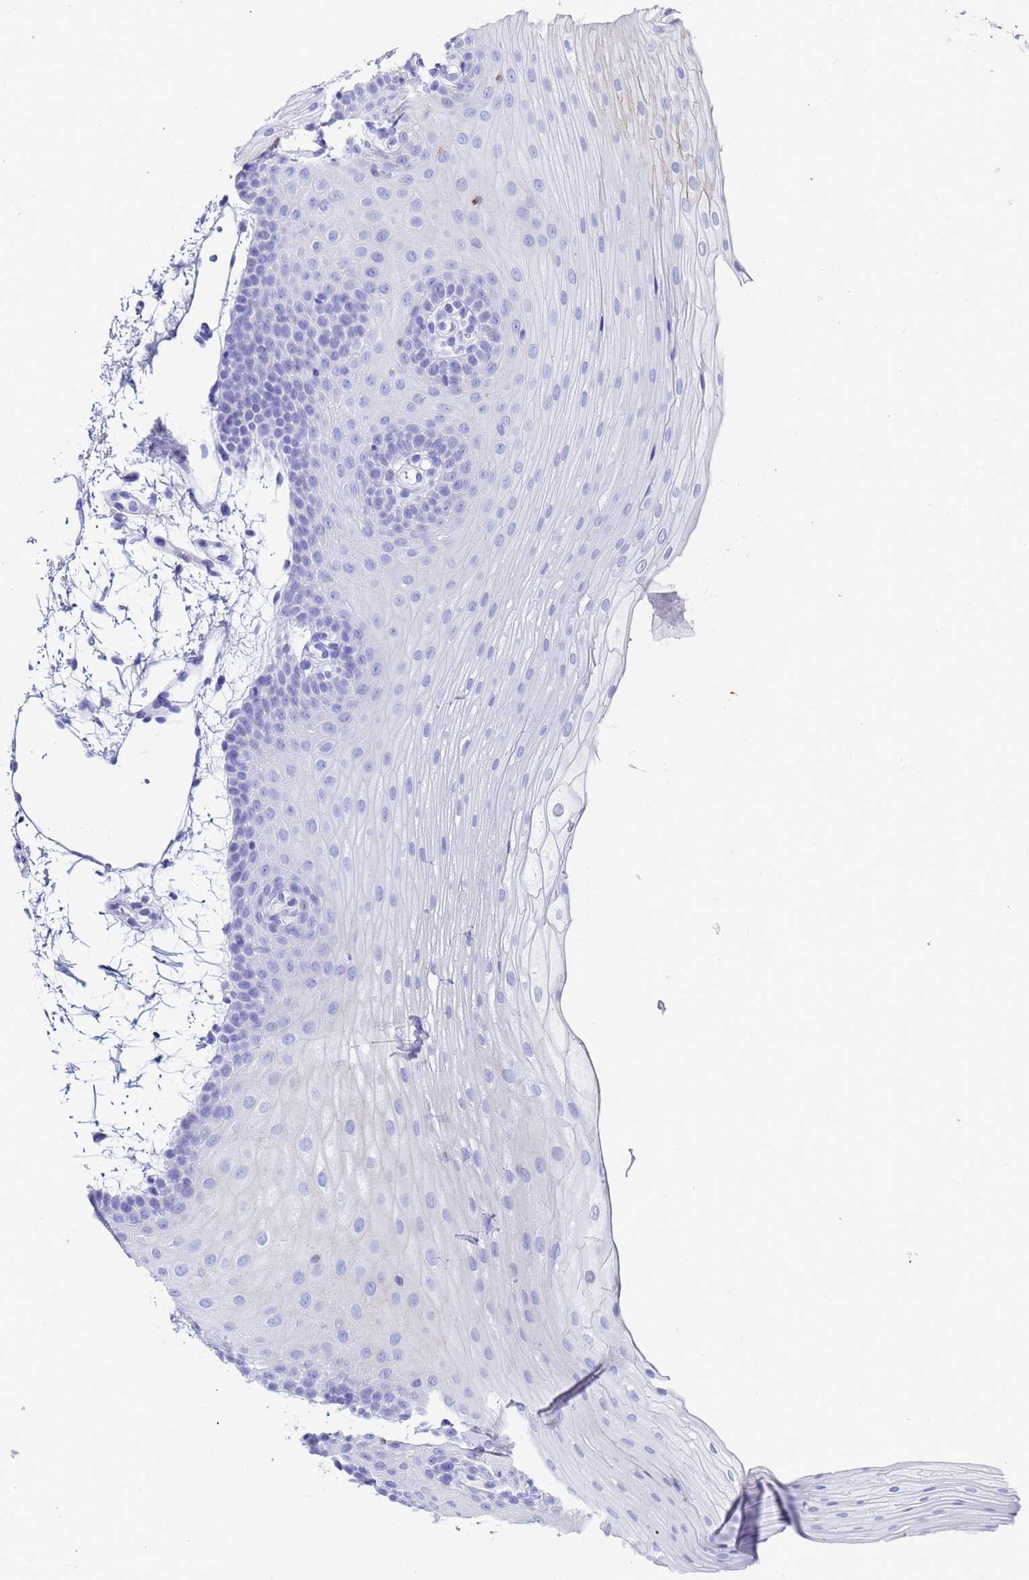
{"staining": {"intensity": "negative", "quantity": "none", "location": "none"}, "tissue": "oral mucosa", "cell_type": "Squamous epithelial cells", "image_type": "normal", "snomed": [{"axis": "morphology", "description": "Normal tissue, NOS"}, {"axis": "topography", "description": "Oral tissue"}], "caption": "Squamous epithelial cells show no significant protein staining in unremarkable oral mucosa.", "gene": "C2orf72", "patient": {"sex": "male", "age": 68}}